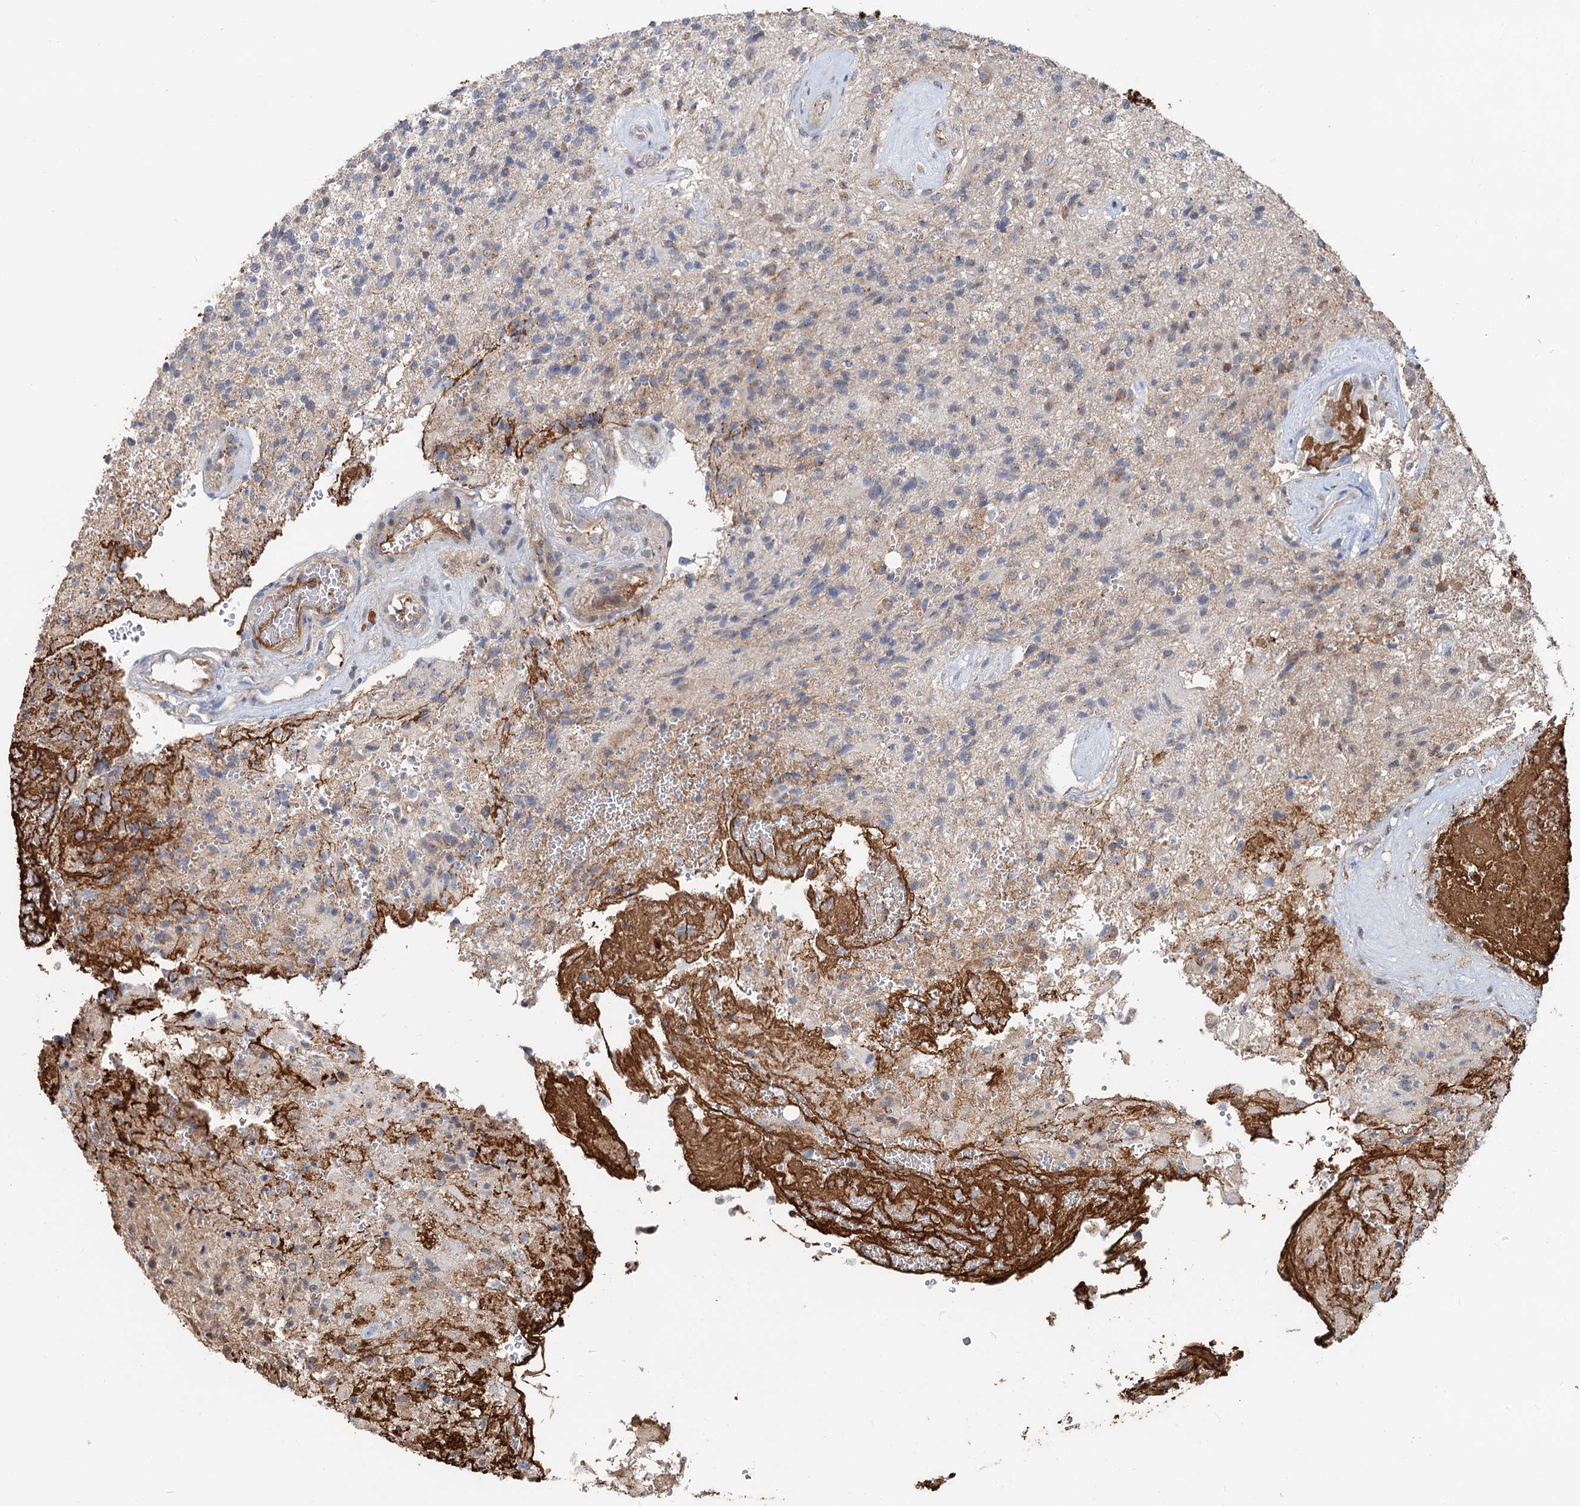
{"staining": {"intensity": "negative", "quantity": "none", "location": "none"}, "tissue": "glioma", "cell_type": "Tumor cells", "image_type": "cancer", "snomed": [{"axis": "morphology", "description": "Glioma, malignant, High grade"}, {"axis": "topography", "description": "Brain"}], "caption": "Tumor cells are negative for brown protein staining in glioma.", "gene": "DEXI", "patient": {"sex": "male", "age": 56}}